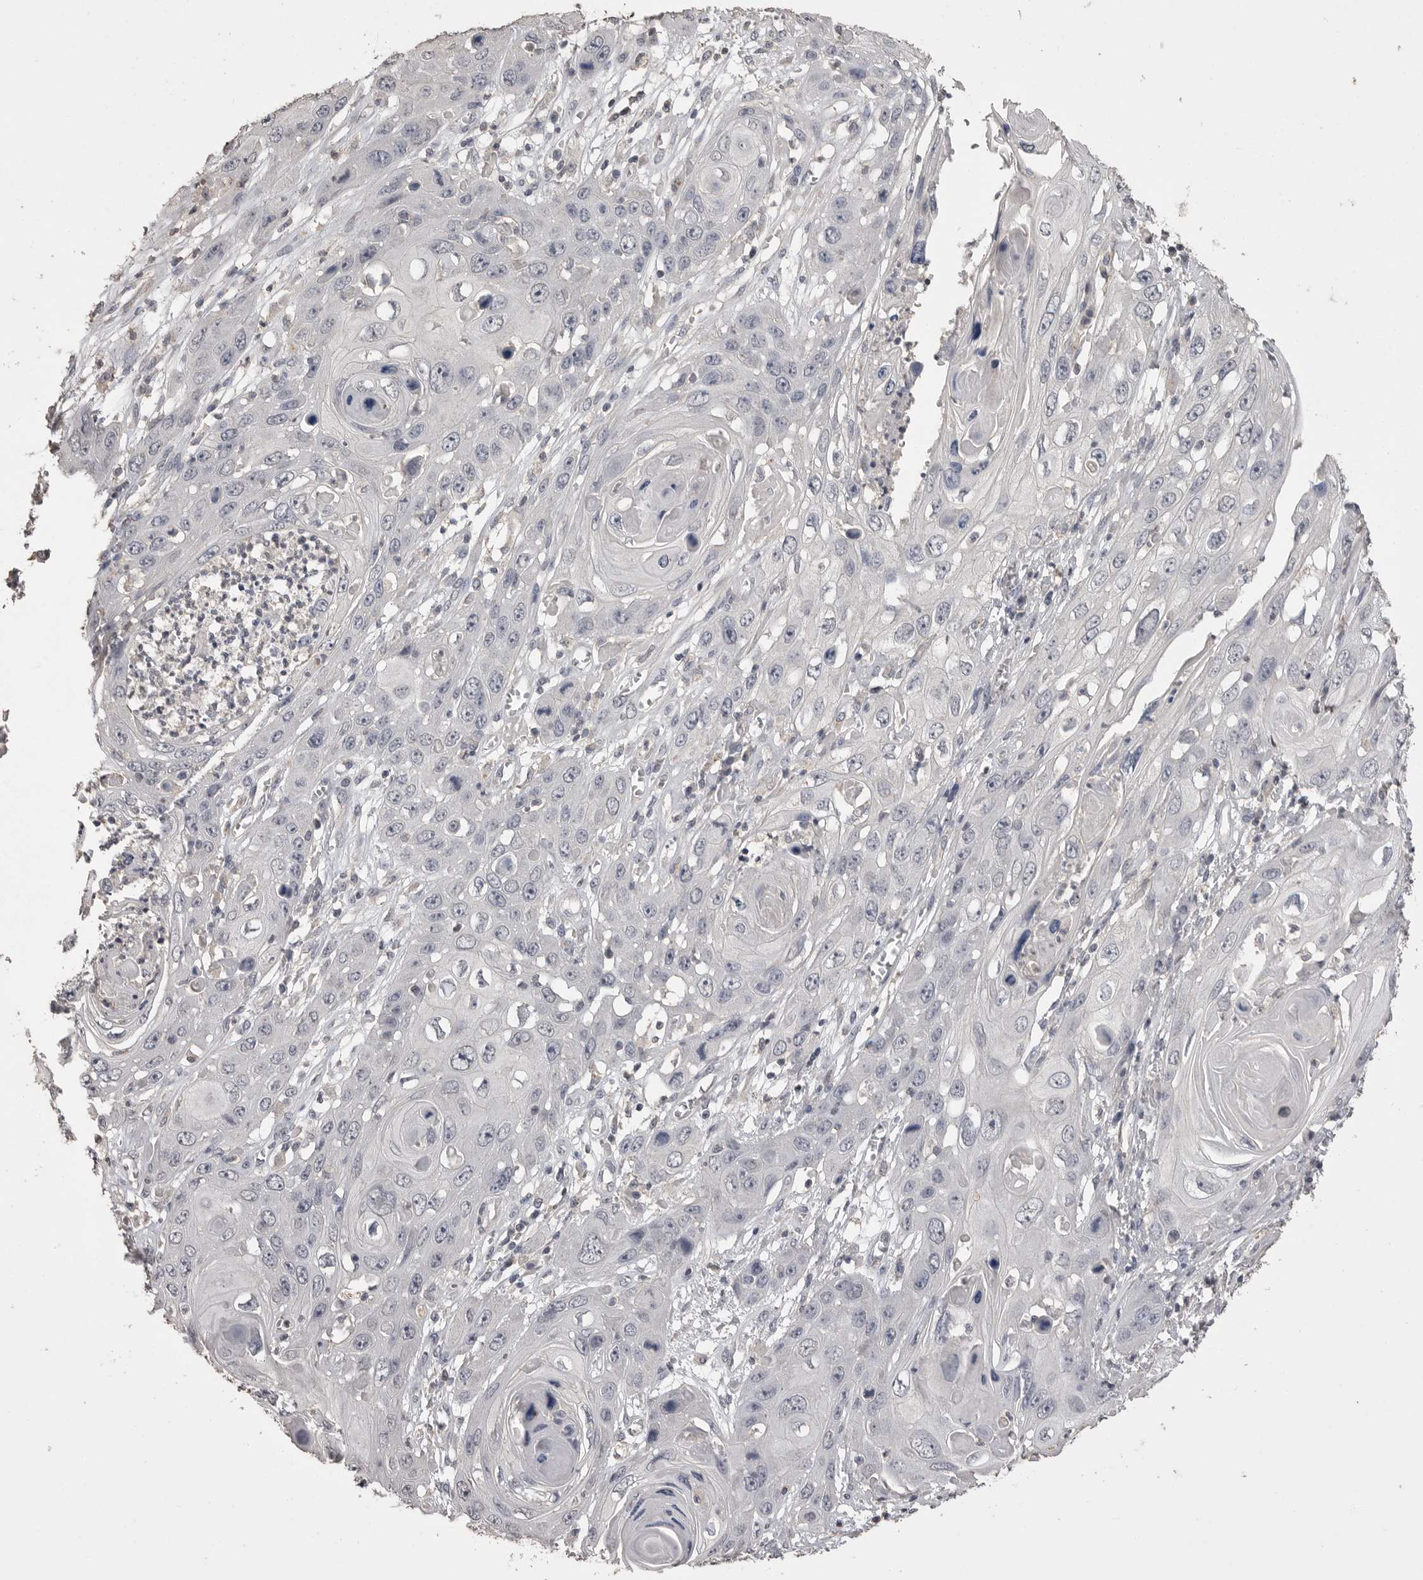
{"staining": {"intensity": "negative", "quantity": "none", "location": "none"}, "tissue": "skin cancer", "cell_type": "Tumor cells", "image_type": "cancer", "snomed": [{"axis": "morphology", "description": "Squamous cell carcinoma, NOS"}, {"axis": "topography", "description": "Skin"}], "caption": "High power microscopy image of an IHC histopathology image of skin cancer, revealing no significant expression in tumor cells.", "gene": "MMP7", "patient": {"sex": "male", "age": 55}}